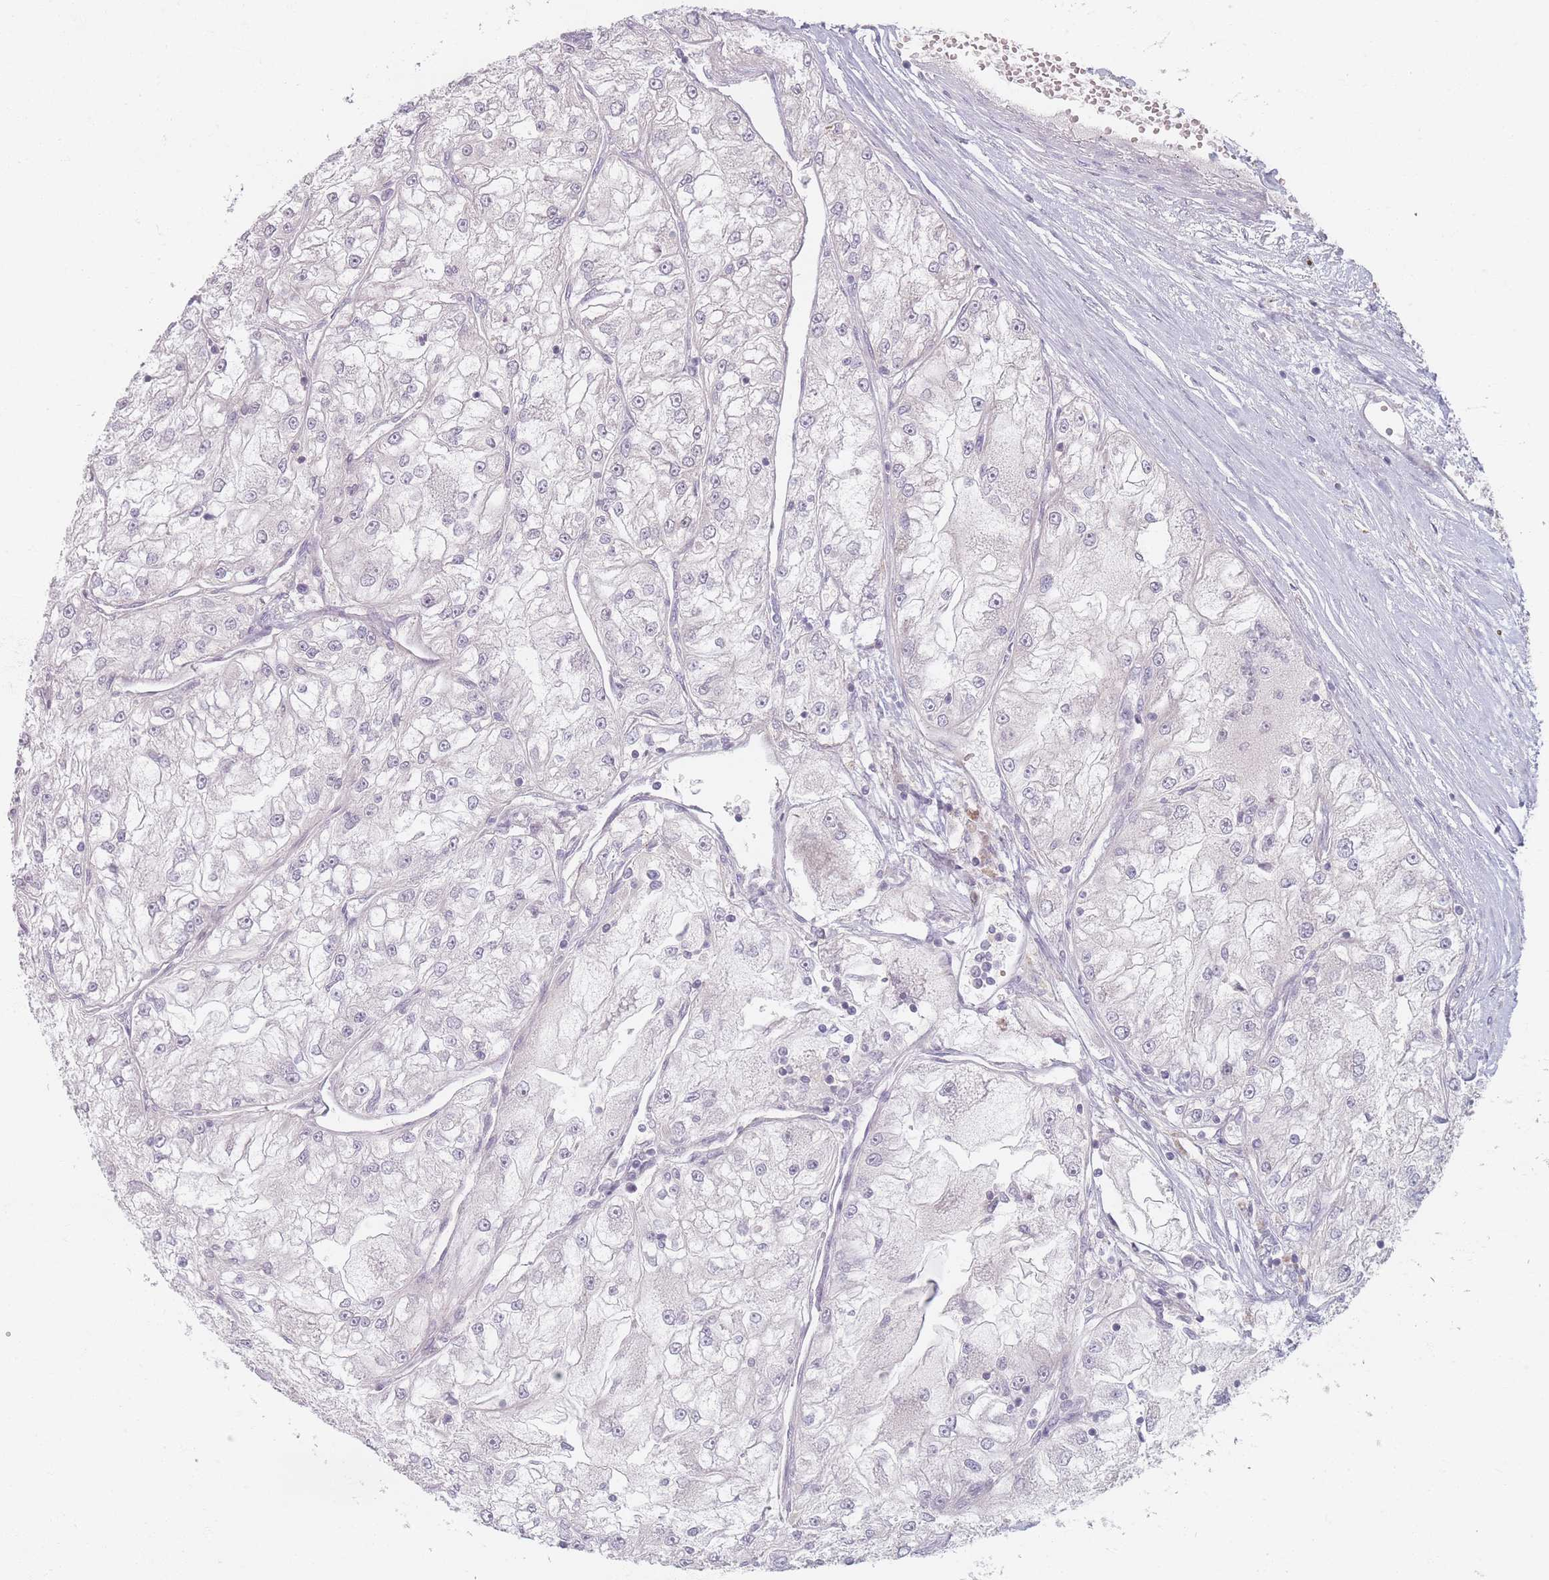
{"staining": {"intensity": "negative", "quantity": "none", "location": "none"}, "tissue": "renal cancer", "cell_type": "Tumor cells", "image_type": "cancer", "snomed": [{"axis": "morphology", "description": "Adenocarcinoma, NOS"}, {"axis": "topography", "description": "Kidney"}], "caption": "High power microscopy photomicrograph of an IHC photomicrograph of renal cancer (adenocarcinoma), revealing no significant positivity in tumor cells.", "gene": "TMOD1", "patient": {"sex": "female", "age": 72}}